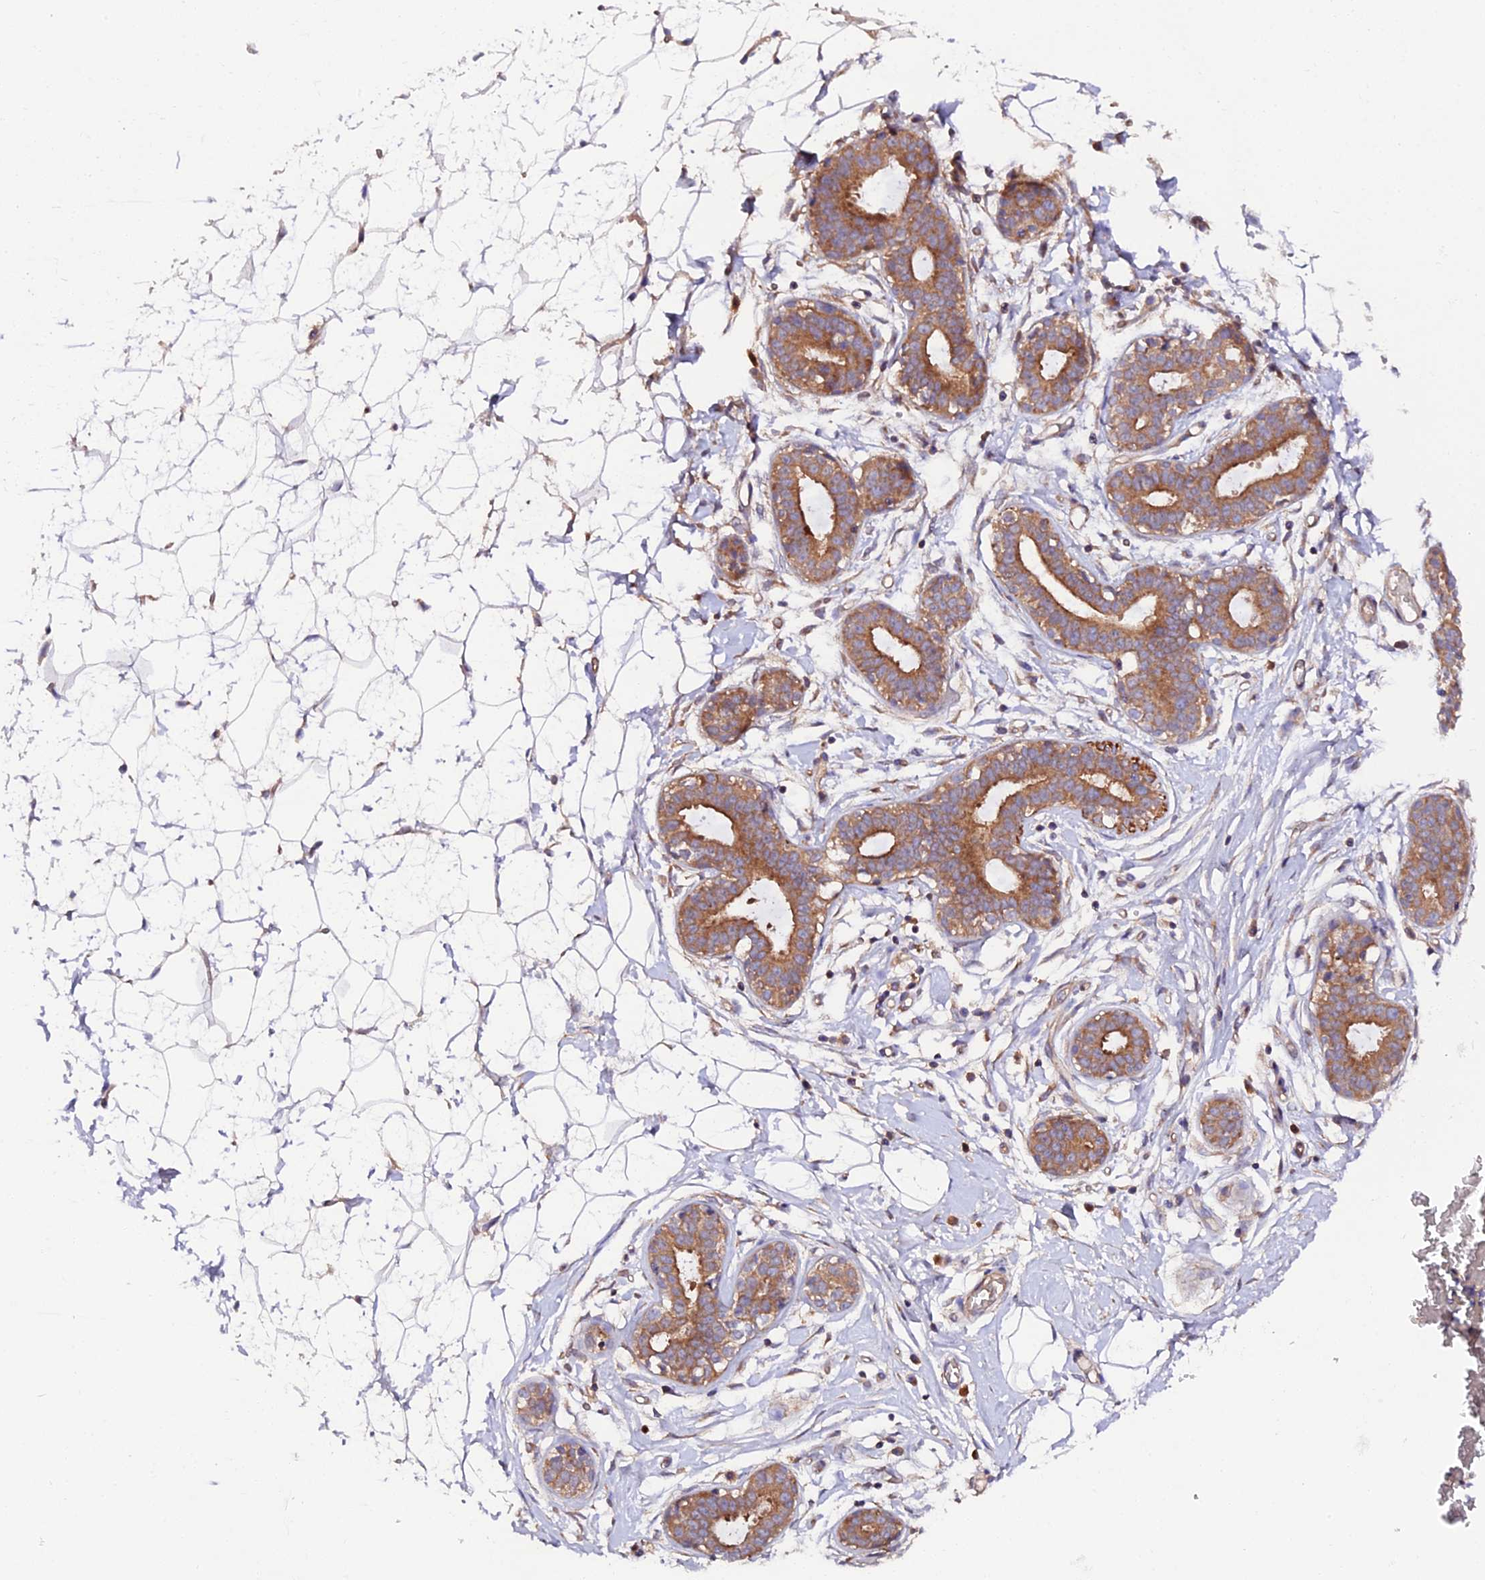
{"staining": {"intensity": "moderate", "quantity": "<25%", "location": "cytoplasmic/membranous"}, "tissue": "breast", "cell_type": "Adipocytes", "image_type": "normal", "snomed": [{"axis": "morphology", "description": "Normal tissue, NOS"}, {"axis": "morphology", "description": "Adenoma, NOS"}, {"axis": "topography", "description": "Breast"}], "caption": "Unremarkable breast reveals moderate cytoplasmic/membranous positivity in about <25% of adipocytes, visualized by immunohistochemistry. (brown staining indicates protein expression, while blue staining denotes nuclei).", "gene": "TRIM26", "patient": {"sex": "female", "age": 23}}